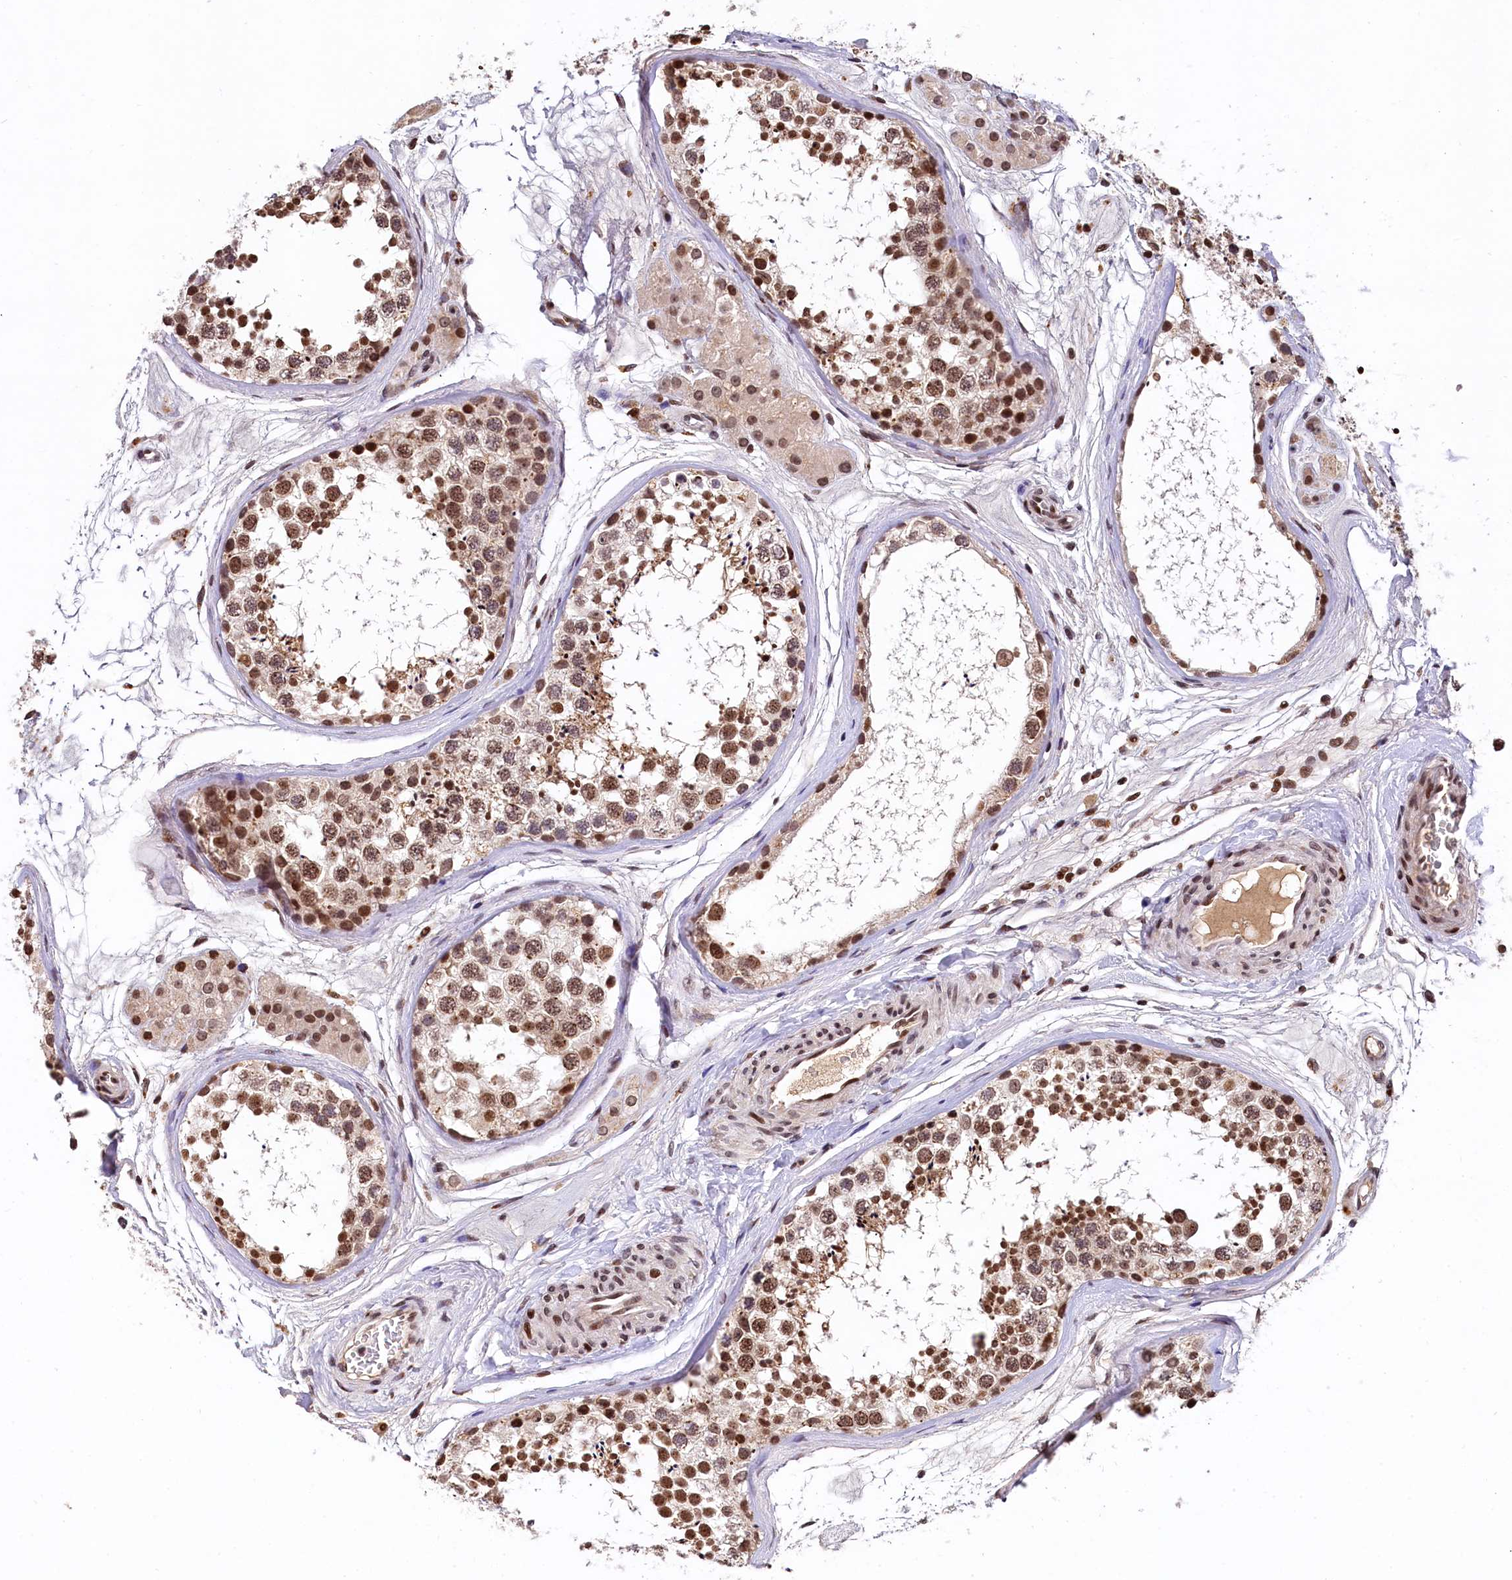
{"staining": {"intensity": "moderate", "quantity": ">75%", "location": "nuclear"}, "tissue": "testis", "cell_type": "Cells in seminiferous ducts", "image_type": "normal", "snomed": [{"axis": "morphology", "description": "Normal tissue, NOS"}, {"axis": "topography", "description": "Testis"}], "caption": "Testis was stained to show a protein in brown. There is medium levels of moderate nuclear staining in approximately >75% of cells in seminiferous ducts. The protein is shown in brown color, while the nuclei are stained blue.", "gene": "FAM217B", "patient": {"sex": "male", "age": 56}}